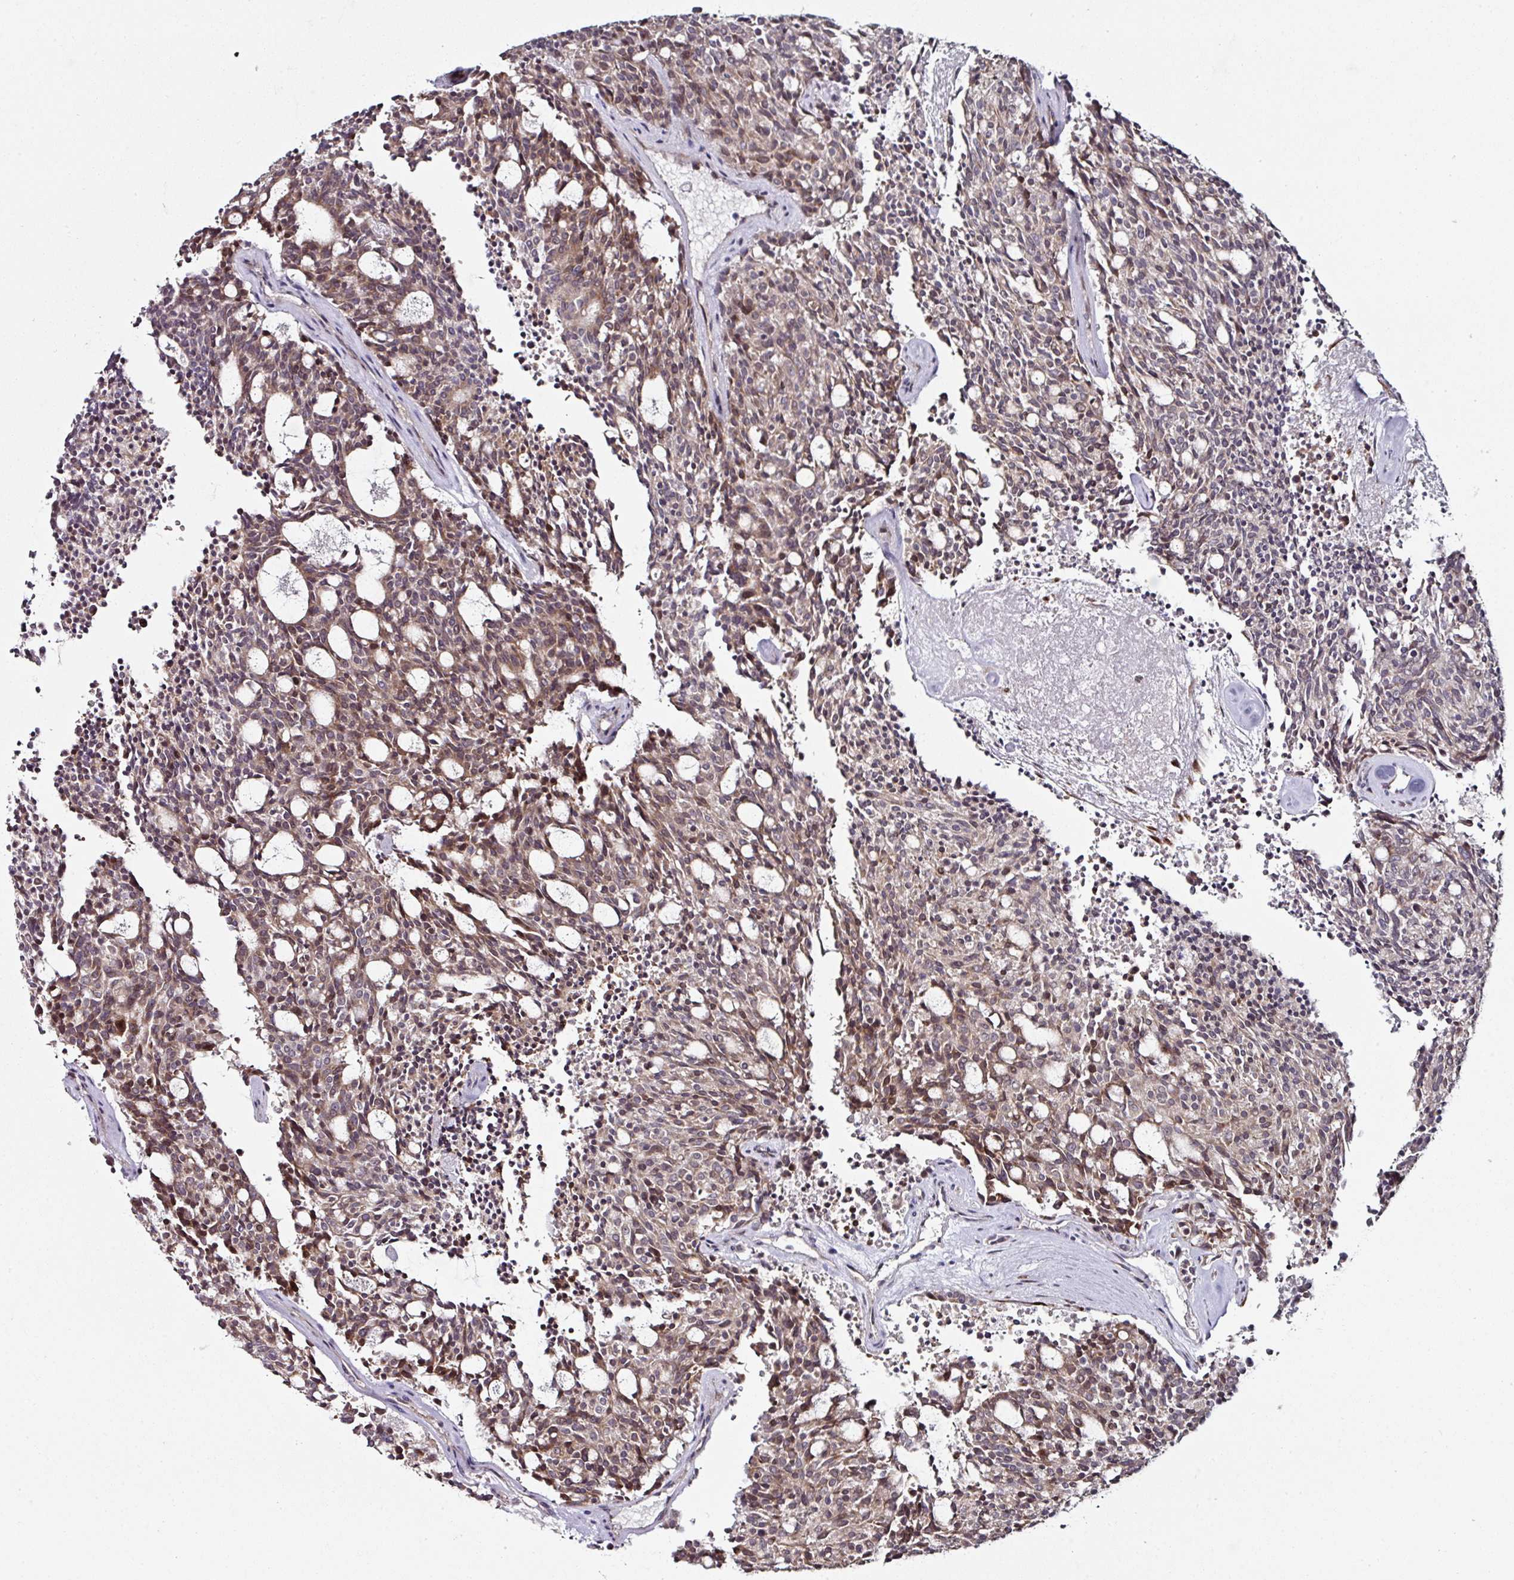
{"staining": {"intensity": "moderate", "quantity": "25%-75%", "location": "cytoplasmic/membranous"}, "tissue": "carcinoid", "cell_type": "Tumor cells", "image_type": "cancer", "snomed": [{"axis": "morphology", "description": "Carcinoid, malignant, NOS"}, {"axis": "topography", "description": "Pancreas"}], "caption": "Human carcinoid stained with a brown dye displays moderate cytoplasmic/membranous positive expression in approximately 25%-75% of tumor cells.", "gene": "APOLD1", "patient": {"sex": "female", "age": 54}}